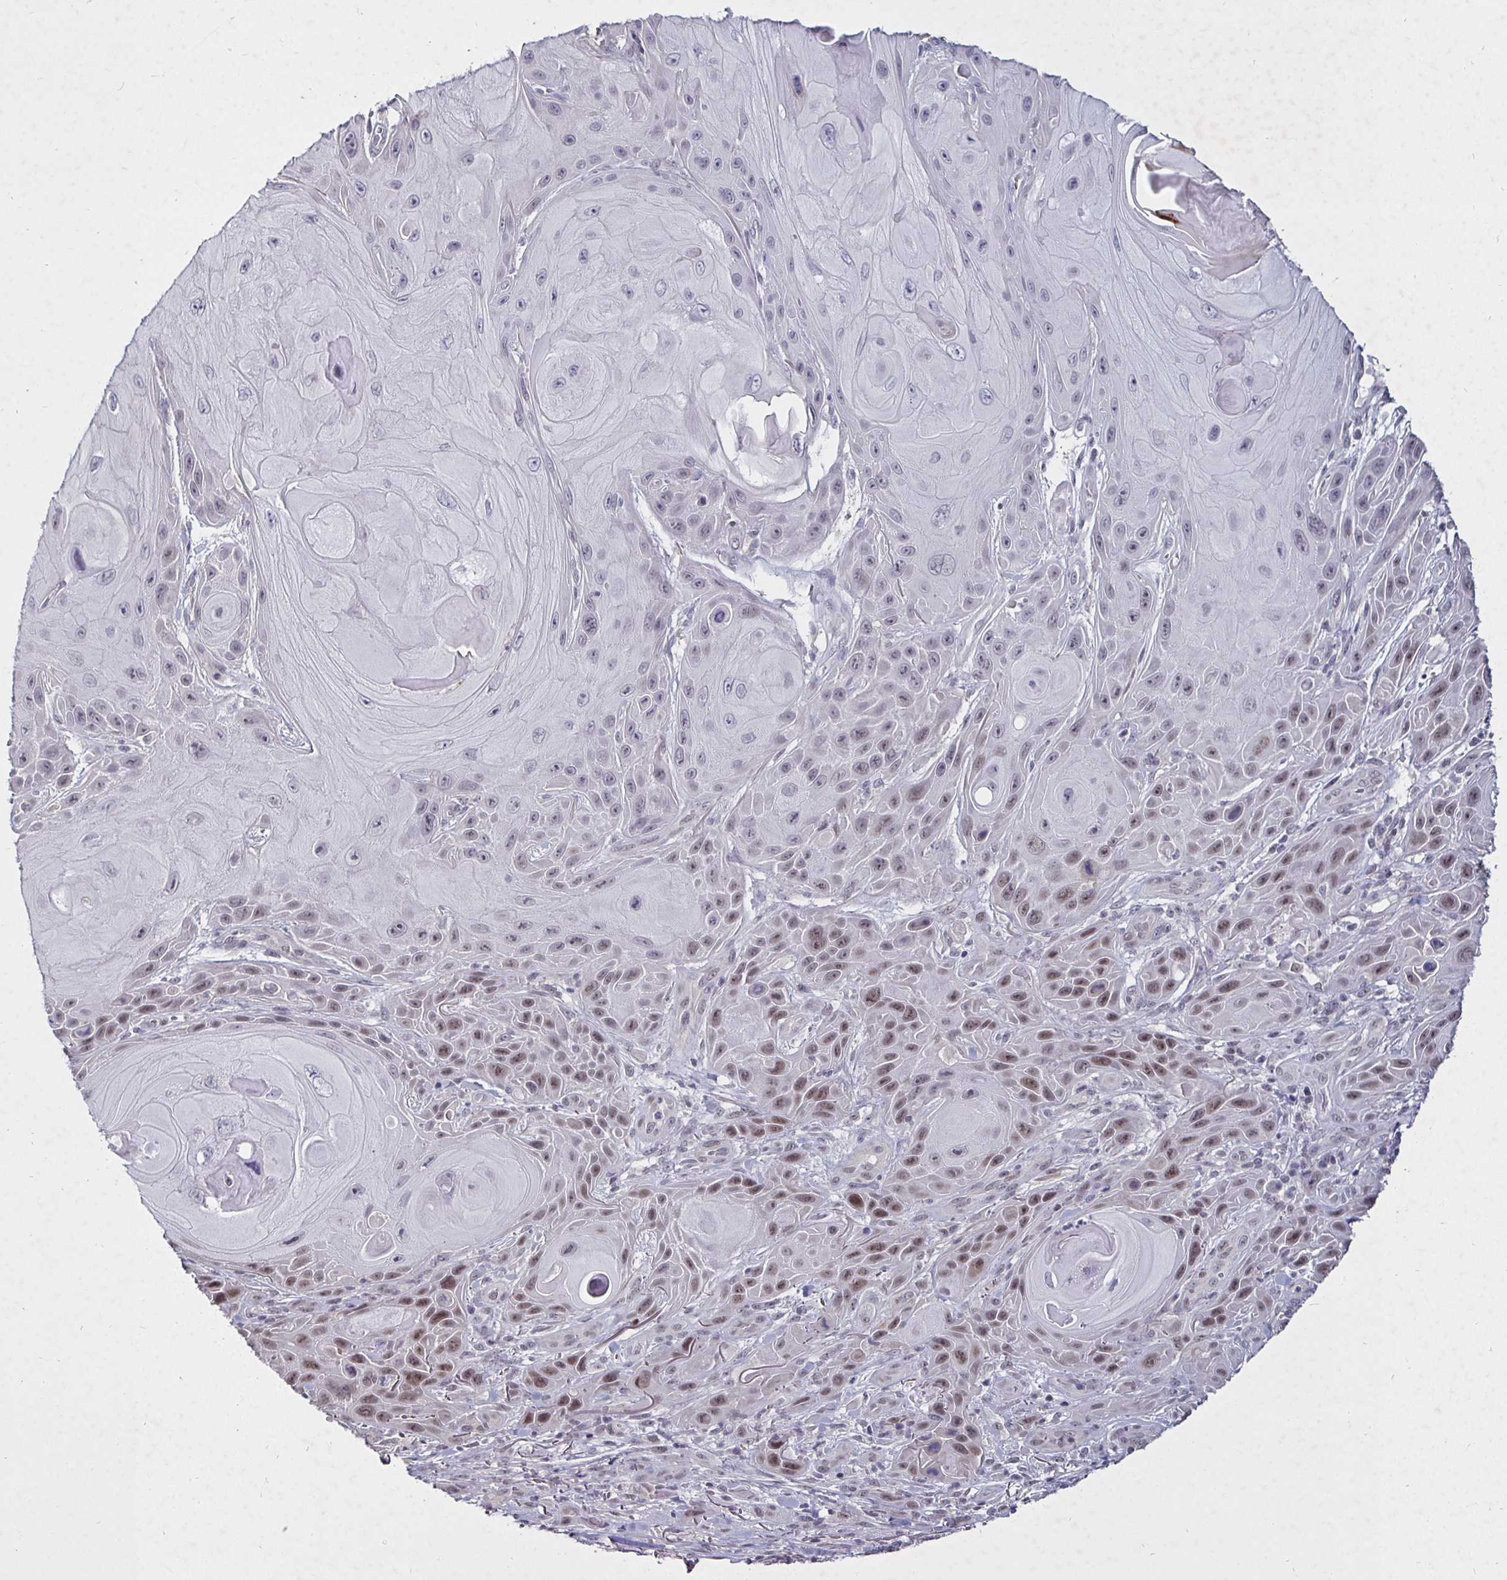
{"staining": {"intensity": "moderate", "quantity": "<25%", "location": "nuclear"}, "tissue": "skin cancer", "cell_type": "Tumor cells", "image_type": "cancer", "snomed": [{"axis": "morphology", "description": "Squamous cell carcinoma, NOS"}, {"axis": "topography", "description": "Skin"}], "caption": "A micrograph of human skin cancer stained for a protein displays moderate nuclear brown staining in tumor cells.", "gene": "MLH1", "patient": {"sex": "female", "age": 94}}